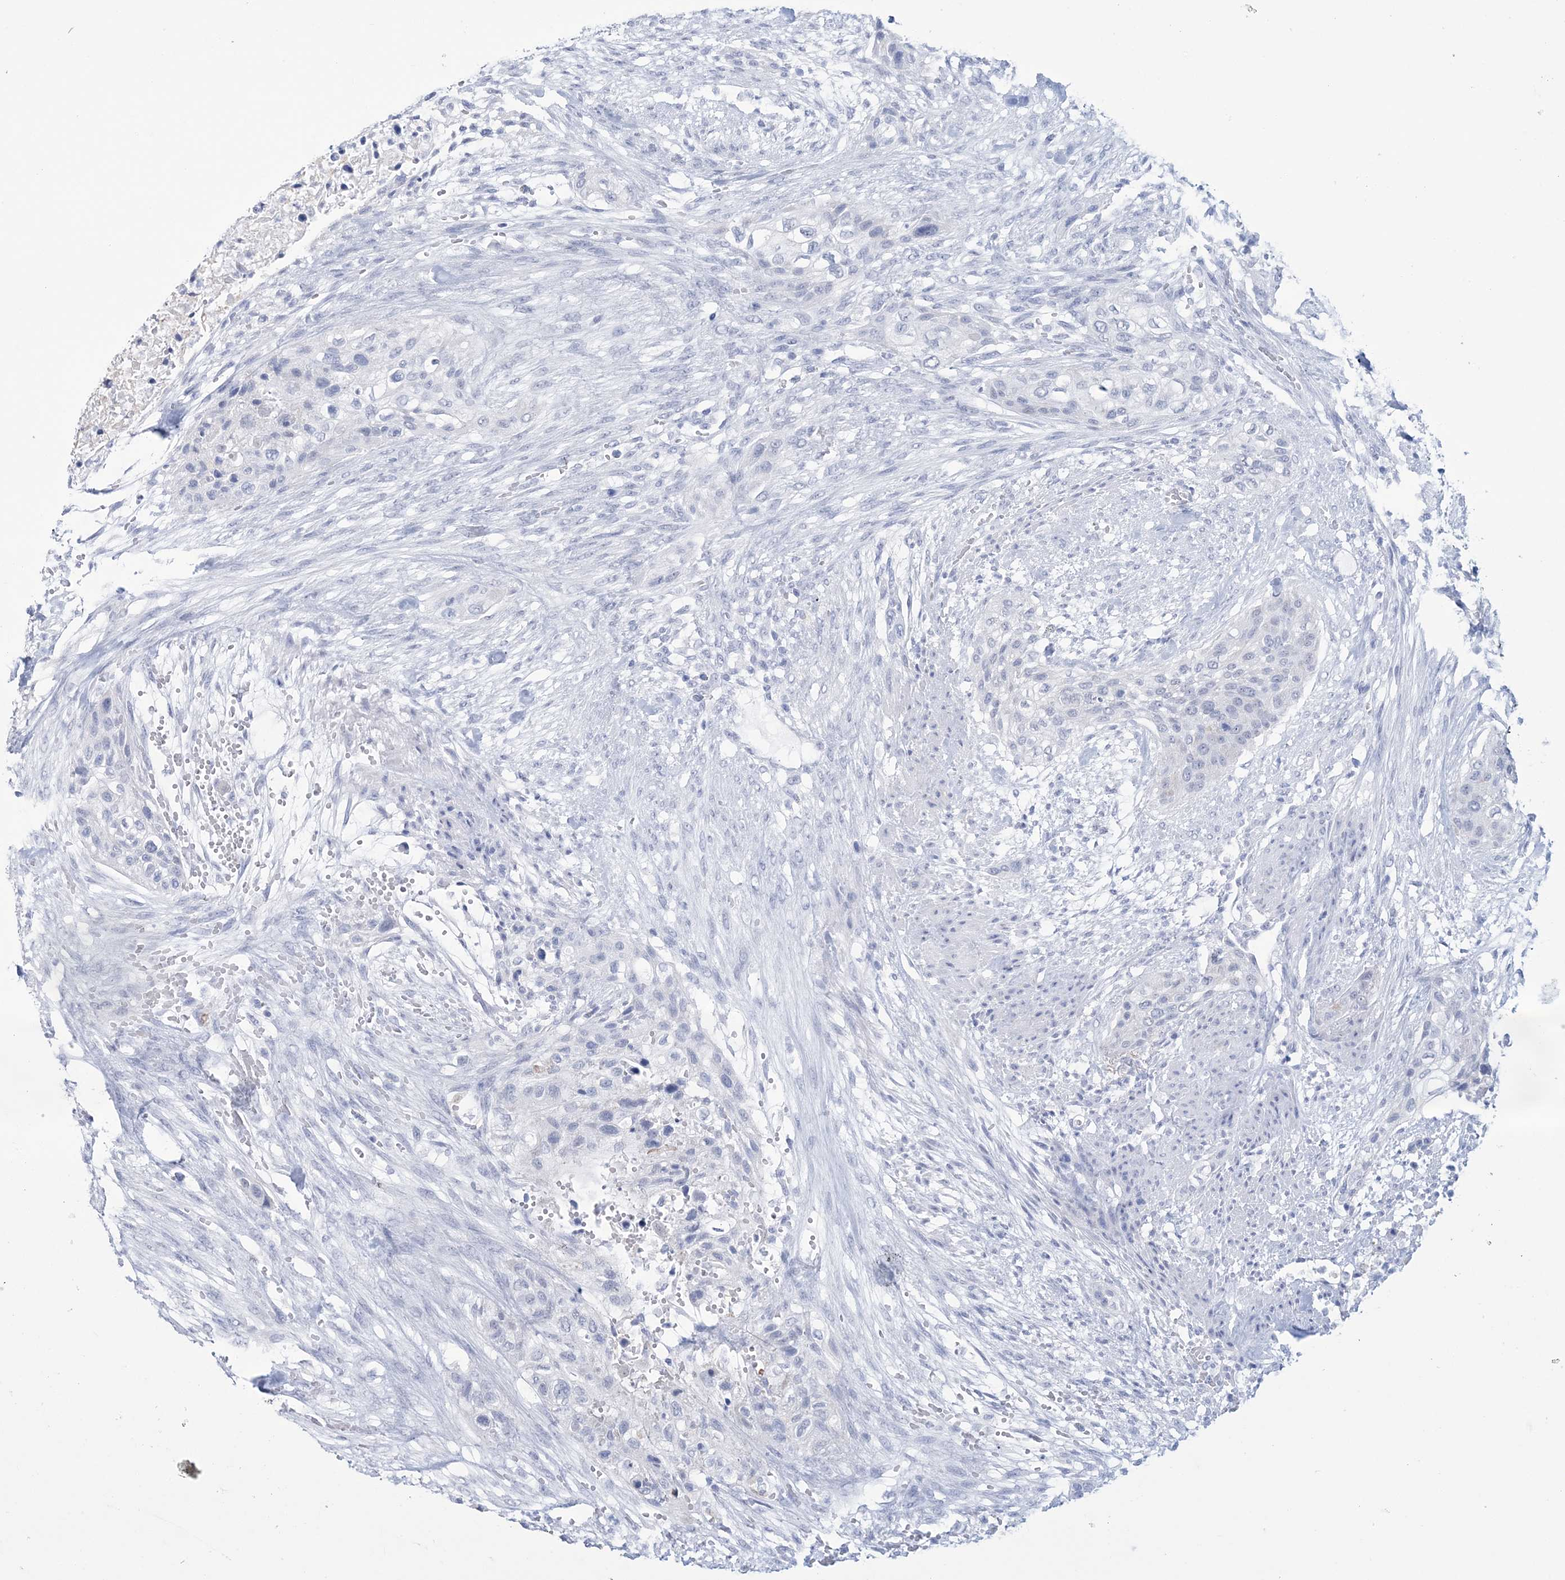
{"staining": {"intensity": "negative", "quantity": "none", "location": "none"}, "tissue": "urothelial cancer", "cell_type": "Tumor cells", "image_type": "cancer", "snomed": [{"axis": "morphology", "description": "Urothelial carcinoma, High grade"}, {"axis": "topography", "description": "Urinary bladder"}], "caption": "This is a image of IHC staining of urothelial carcinoma (high-grade), which shows no expression in tumor cells.", "gene": "DPCD", "patient": {"sex": "male", "age": 35}}